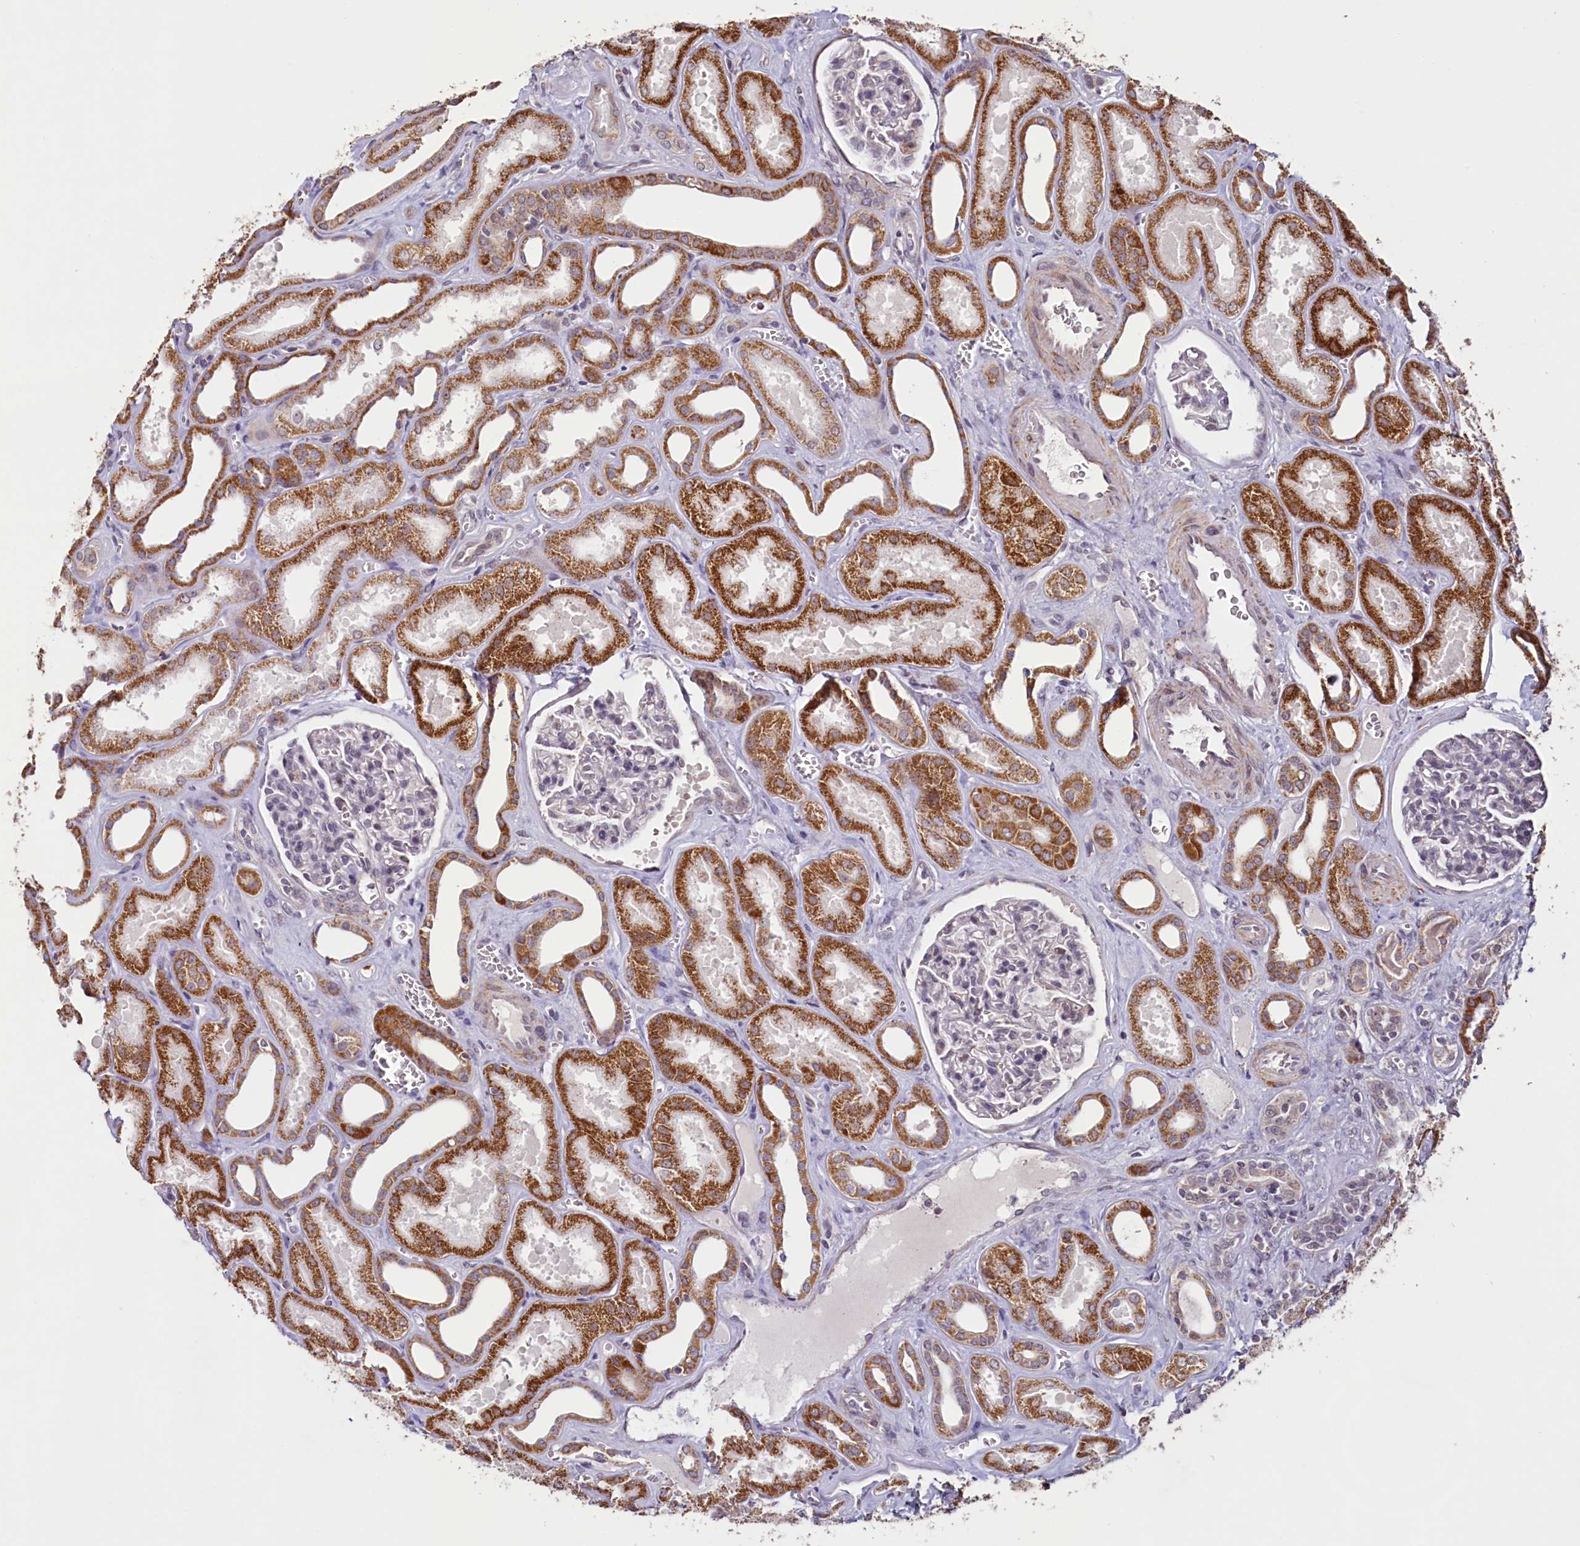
{"staining": {"intensity": "negative", "quantity": "none", "location": "none"}, "tissue": "kidney", "cell_type": "Cells in glomeruli", "image_type": "normal", "snomed": [{"axis": "morphology", "description": "Normal tissue, NOS"}, {"axis": "morphology", "description": "Adenocarcinoma, NOS"}, {"axis": "topography", "description": "Kidney"}], "caption": "A high-resolution photomicrograph shows immunohistochemistry staining of normal kidney, which displays no significant expression in cells in glomeruli.", "gene": "PDE6D", "patient": {"sex": "female", "age": 68}}